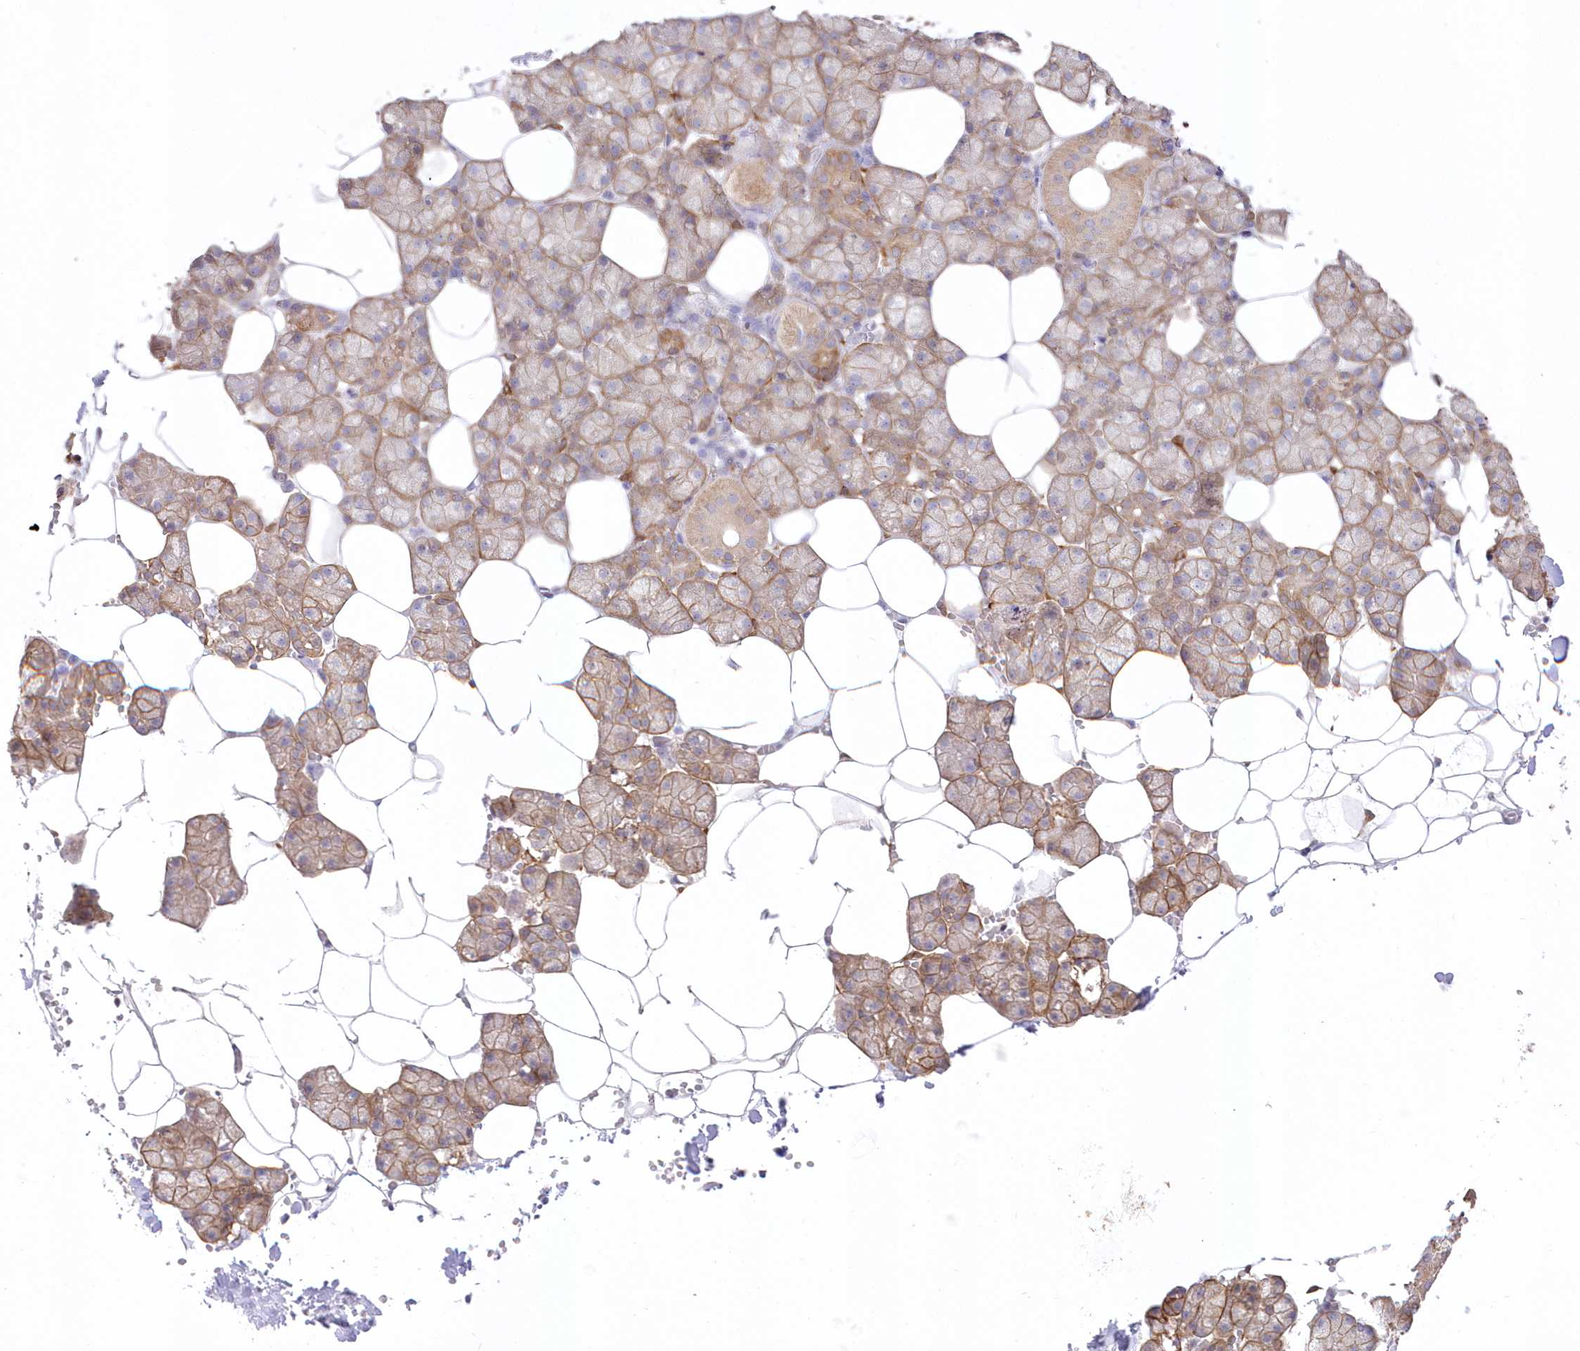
{"staining": {"intensity": "moderate", "quantity": ">75%", "location": "cytoplasmic/membranous"}, "tissue": "salivary gland", "cell_type": "Glandular cells", "image_type": "normal", "snomed": [{"axis": "morphology", "description": "Normal tissue, NOS"}, {"axis": "topography", "description": "Salivary gland"}], "caption": "This is an image of immunohistochemistry (IHC) staining of unremarkable salivary gland, which shows moderate staining in the cytoplasmic/membranous of glandular cells.", "gene": "SH3PXD2B", "patient": {"sex": "male", "age": 62}}